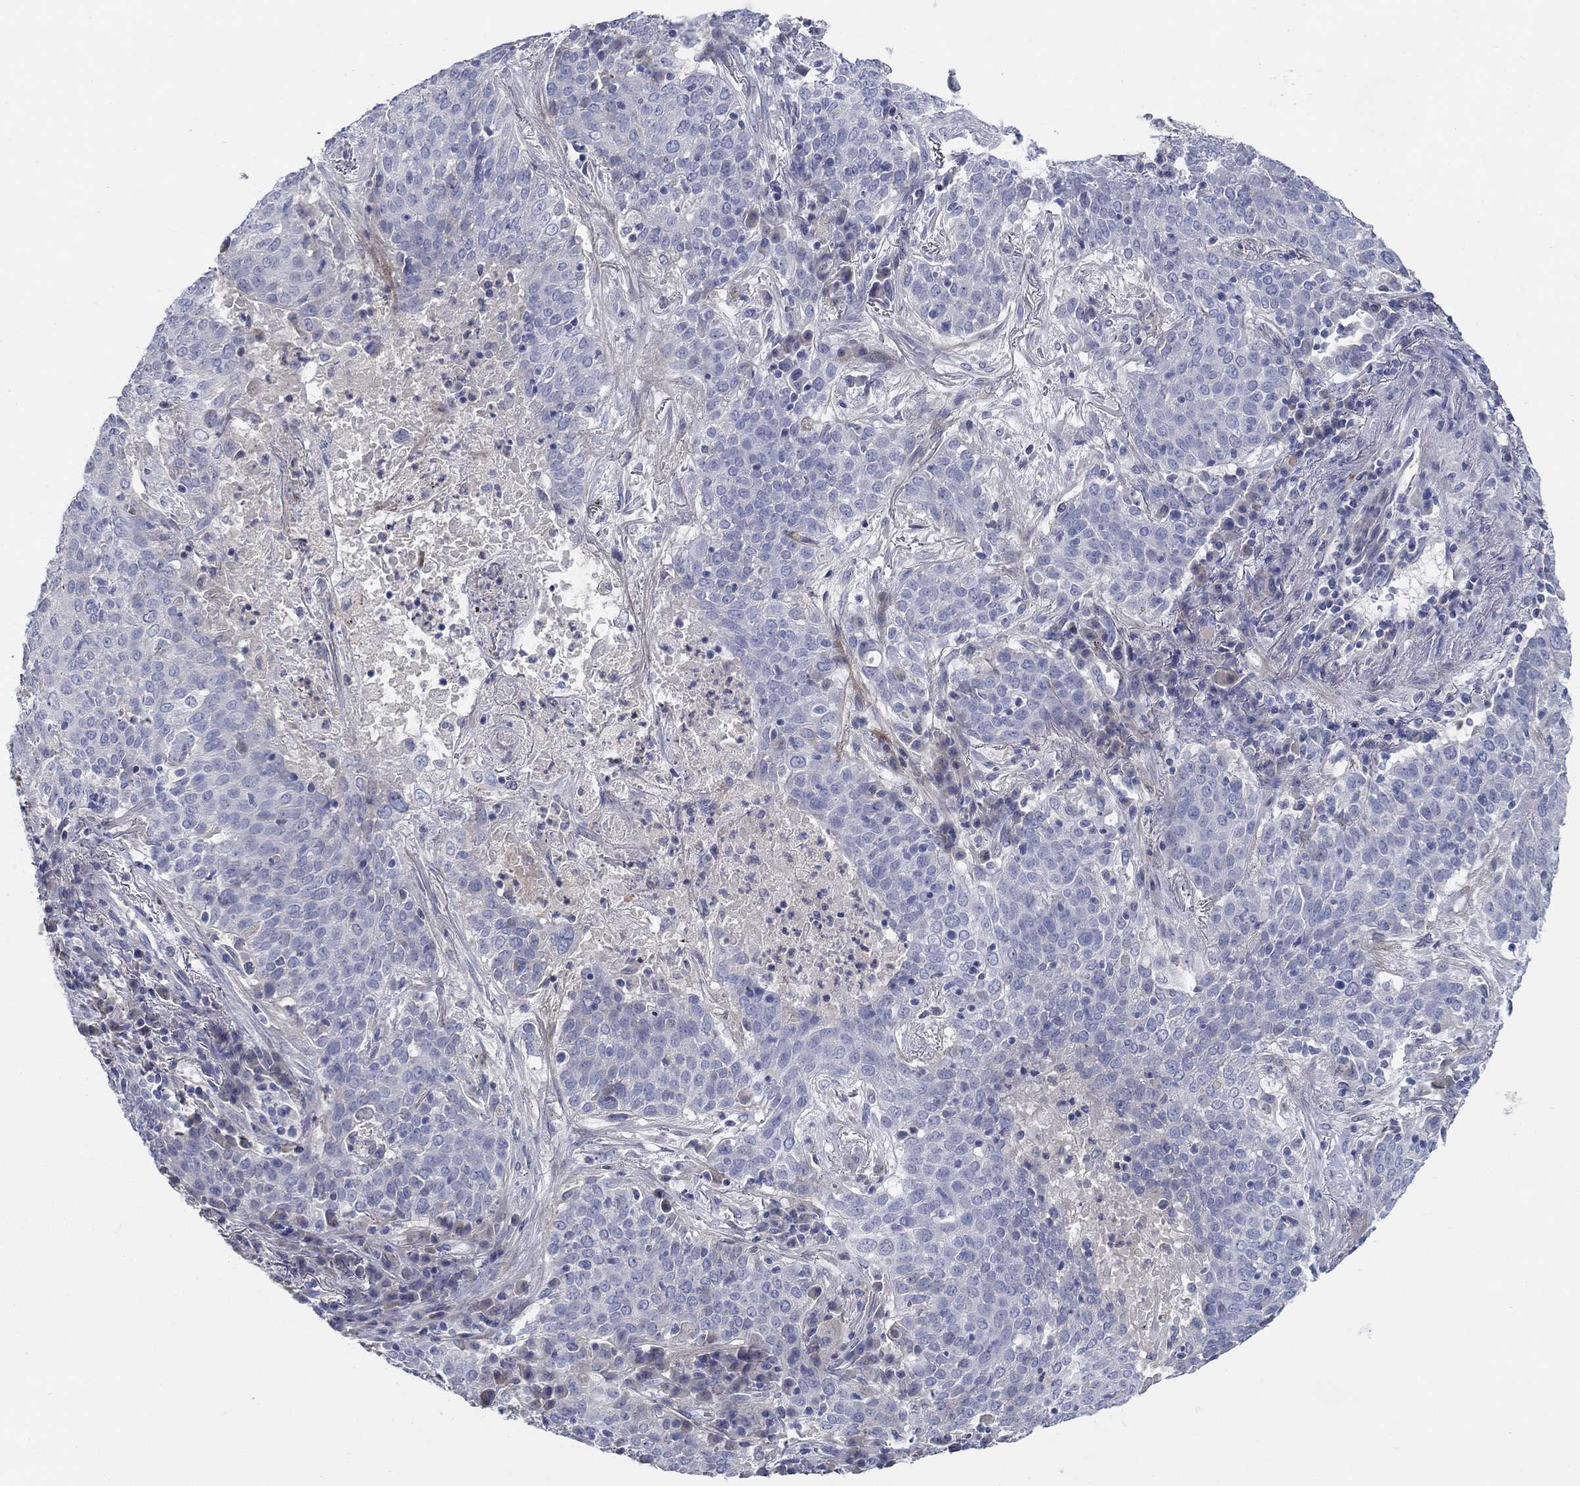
{"staining": {"intensity": "negative", "quantity": "none", "location": "none"}, "tissue": "lung cancer", "cell_type": "Tumor cells", "image_type": "cancer", "snomed": [{"axis": "morphology", "description": "Squamous cell carcinoma, NOS"}, {"axis": "topography", "description": "Lung"}], "caption": "Tumor cells are negative for brown protein staining in lung cancer (squamous cell carcinoma). (Immunohistochemistry, brightfield microscopy, high magnification).", "gene": "TMEM249", "patient": {"sex": "male", "age": 82}}